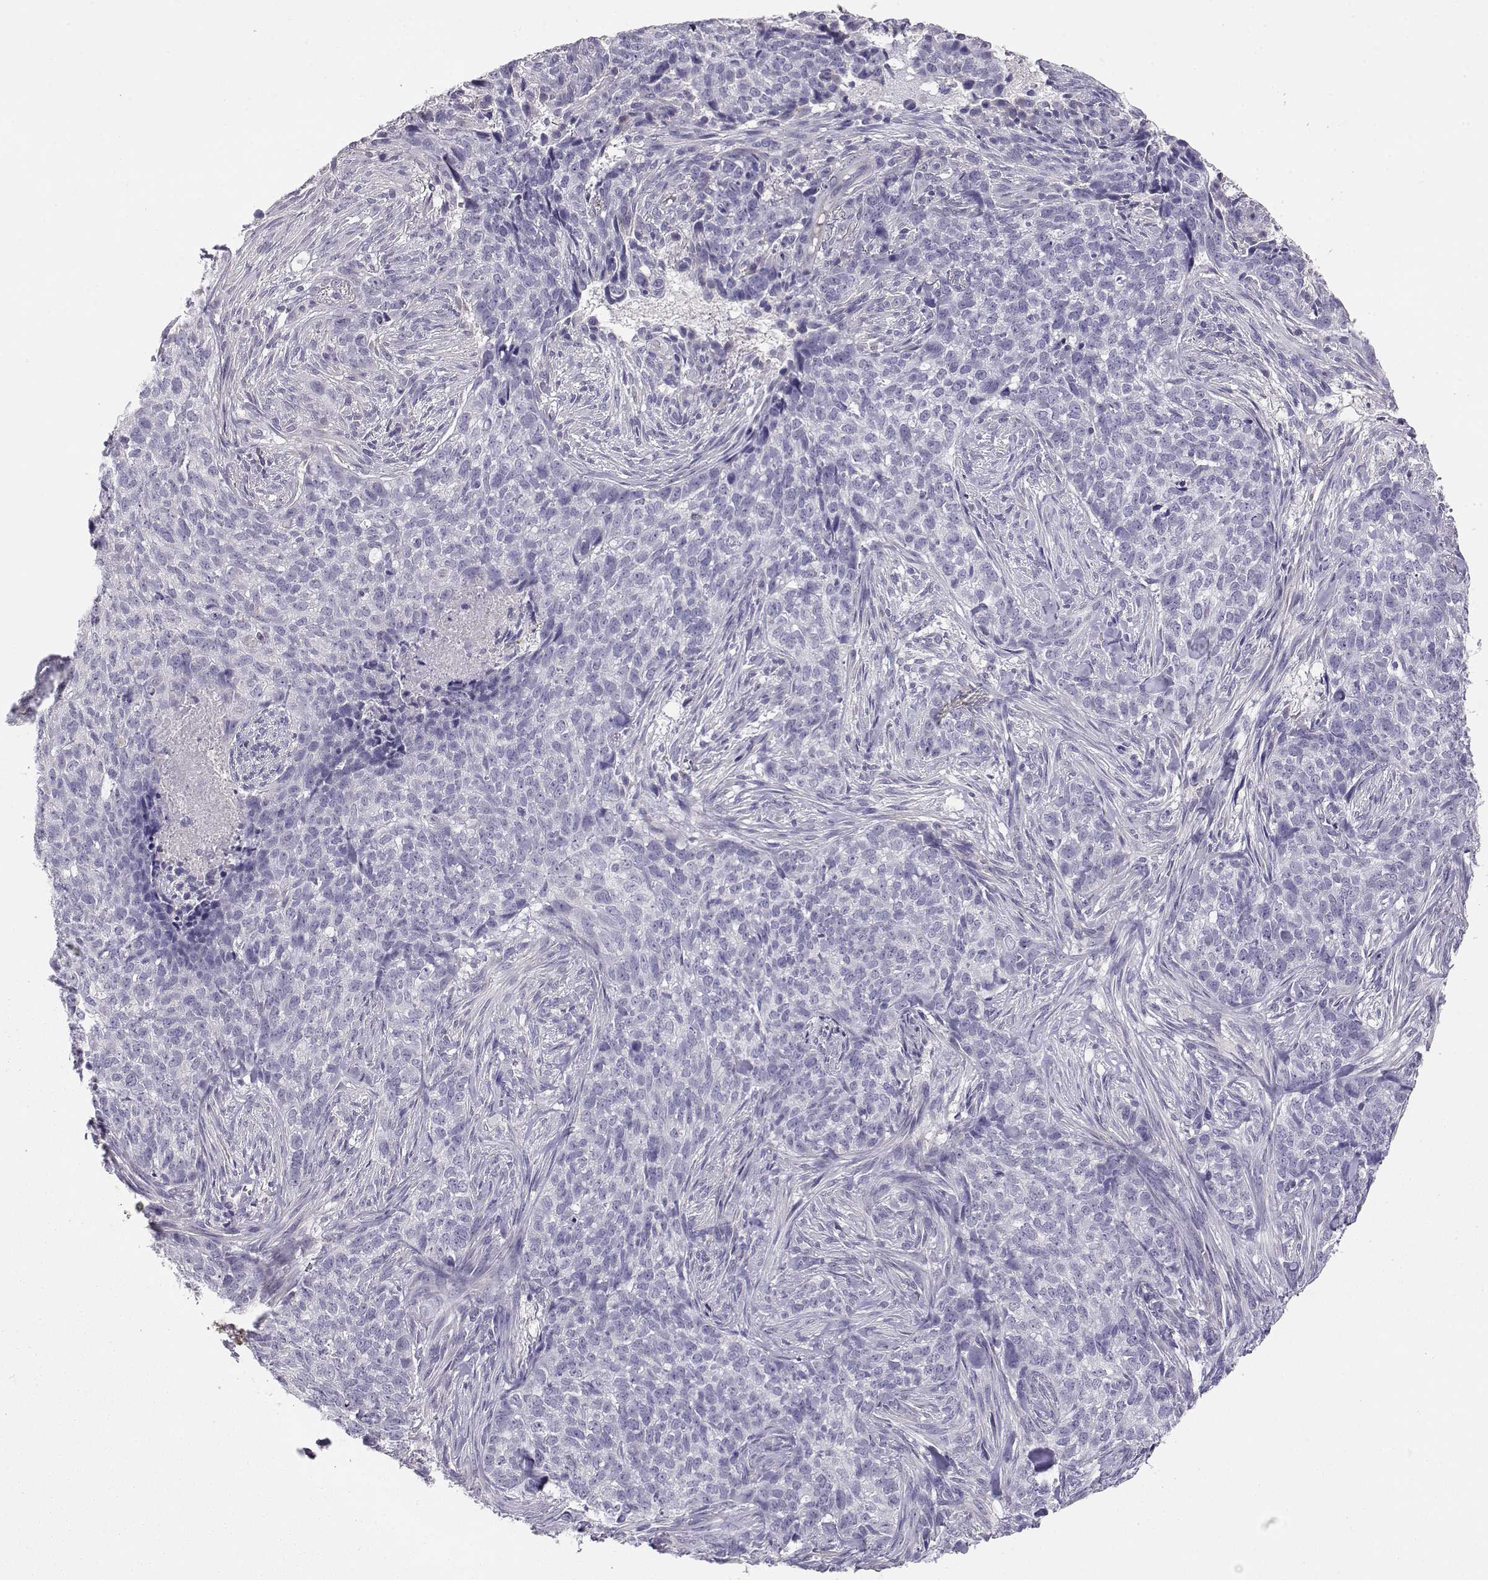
{"staining": {"intensity": "negative", "quantity": "none", "location": "none"}, "tissue": "skin cancer", "cell_type": "Tumor cells", "image_type": "cancer", "snomed": [{"axis": "morphology", "description": "Basal cell carcinoma"}, {"axis": "topography", "description": "Skin"}], "caption": "An image of skin cancer (basal cell carcinoma) stained for a protein reveals no brown staining in tumor cells.", "gene": "ENDOU", "patient": {"sex": "female", "age": 69}}